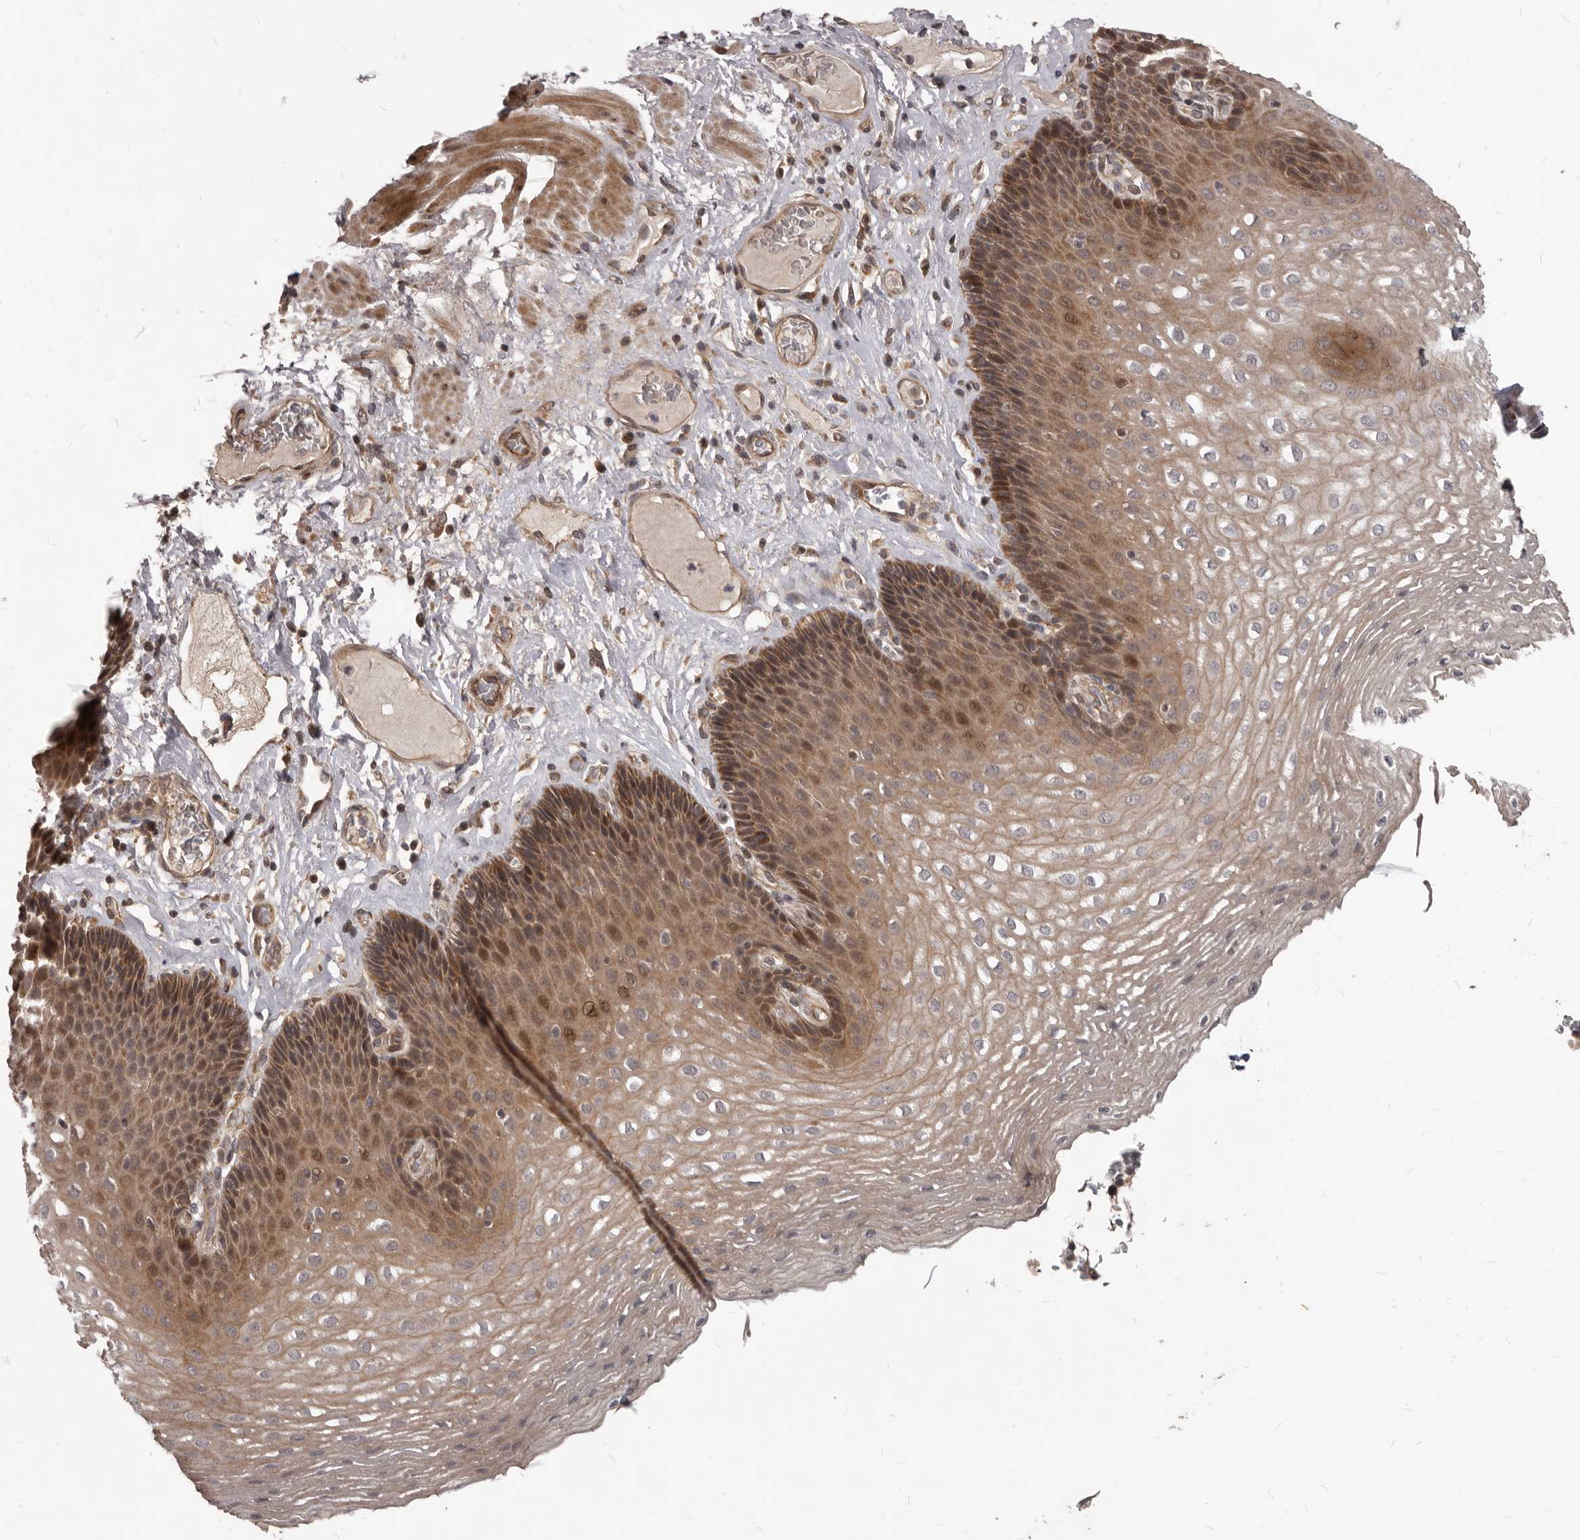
{"staining": {"intensity": "moderate", "quantity": ">75%", "location": "cytoplasmic/membranous,nuclear"}, "tissue": "esophagus", "cell_type": "Squamous epithelial cells", "image_type": "normal", "snomed": [{"axis": "morphology", "description": "Normal tissue, NOS"}, {"axis": "topography", "description": "Esophagus"}], "caption": "Protein staining by immunohistochemistry reveals moderate cytoplasmic/membranous,nuclear expression in approximately >75% of squamous epithelial cells in unremarkable esophagus.", "gene": "GABPB2", "patient": {"sex": "female", "age": 66}}